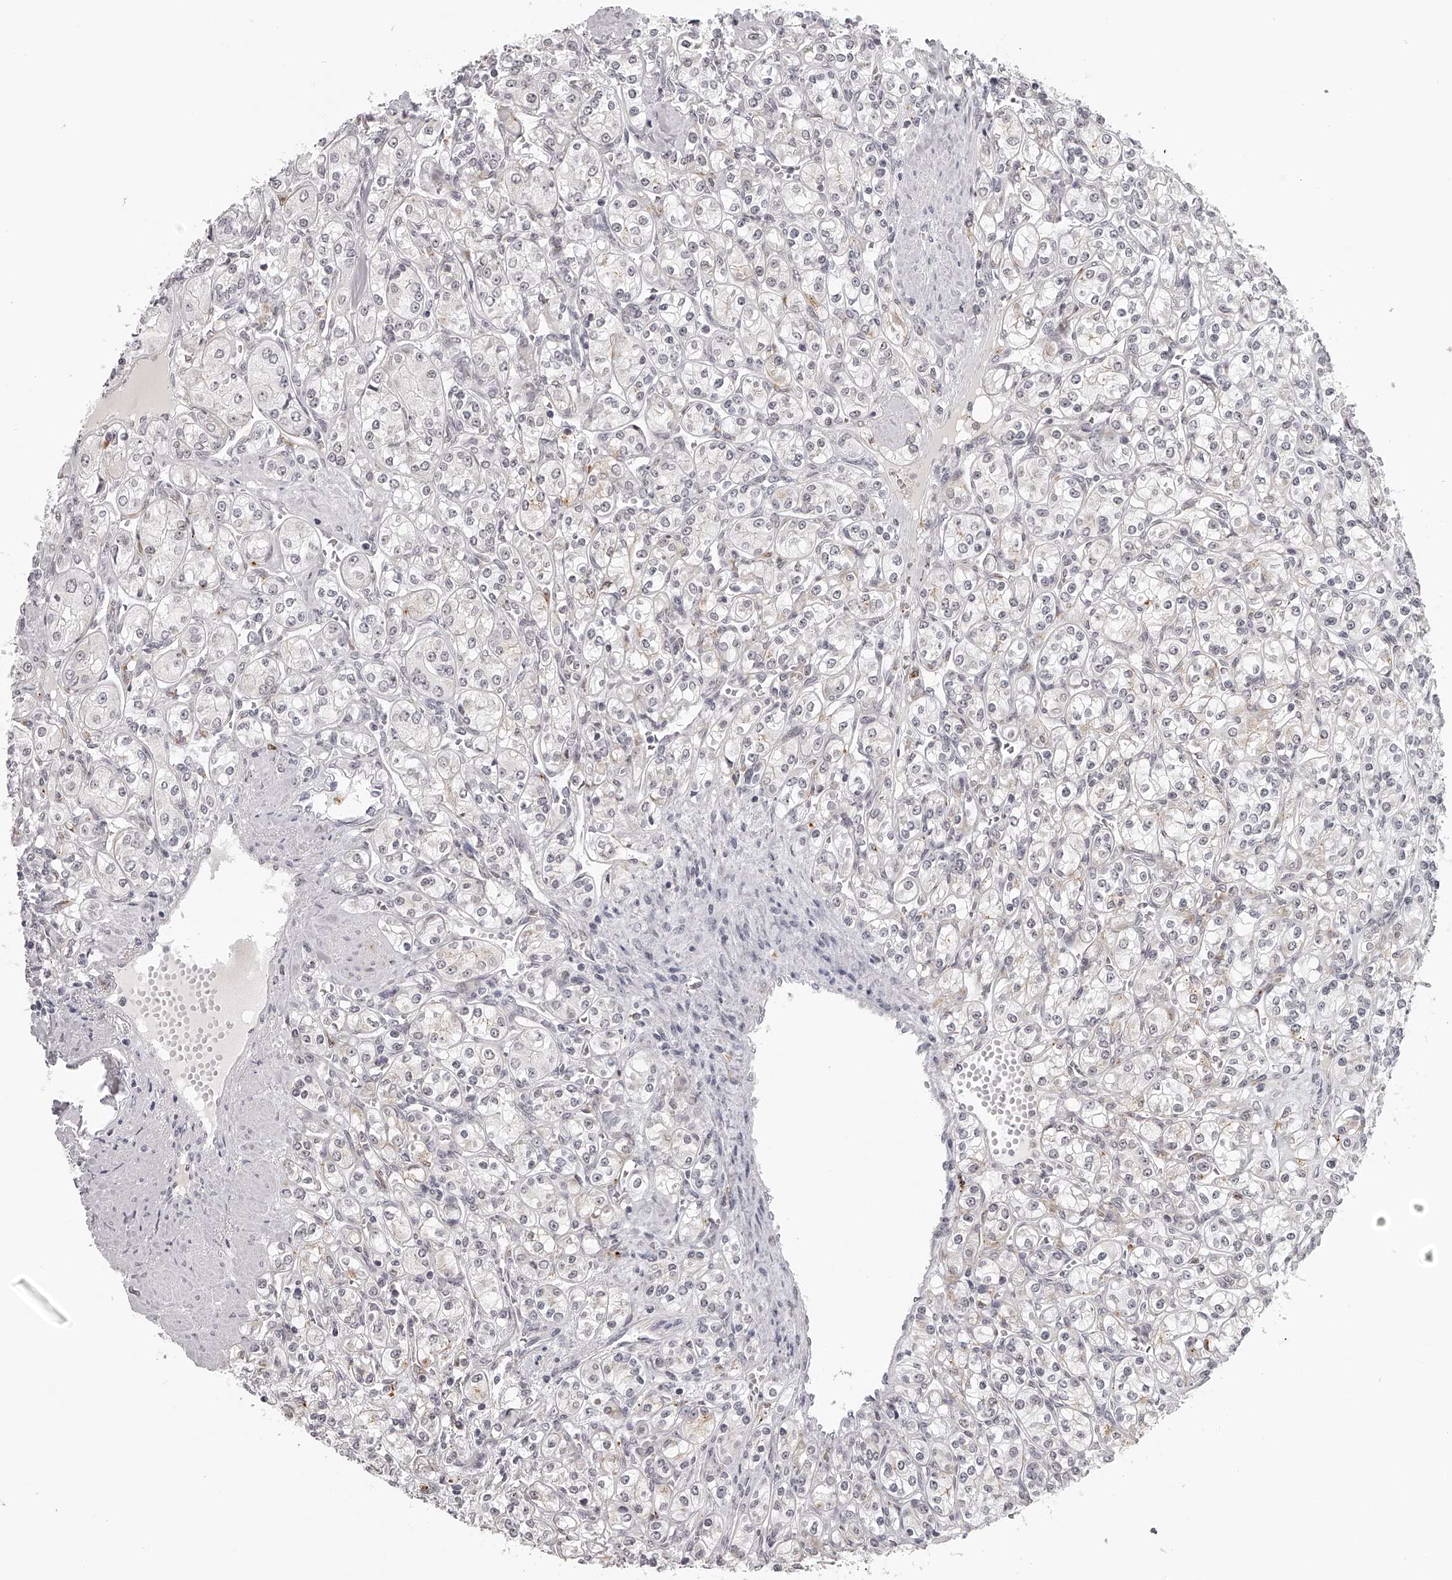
{"staining": {"intensity": "weak", "quantity": "<25%", "location": "cytoplasmic/membranous"}, "tissue": "renal cancer", "cell_type": "Tumor cells", "image_type": "cancer", "snomed": [{"axis": "morphology", "description": "Adenocarcinoma, NOS"}, {"axis": "topography", "description": "Kidney"}], "caption": "DAB (3,3'-diaminobenzidine) immunohistochemical staining of human renal cancer exhibits no significant expression in tumor cells.", "gene": "RNF220", "patient": {"sex": "male", "age": 77}}